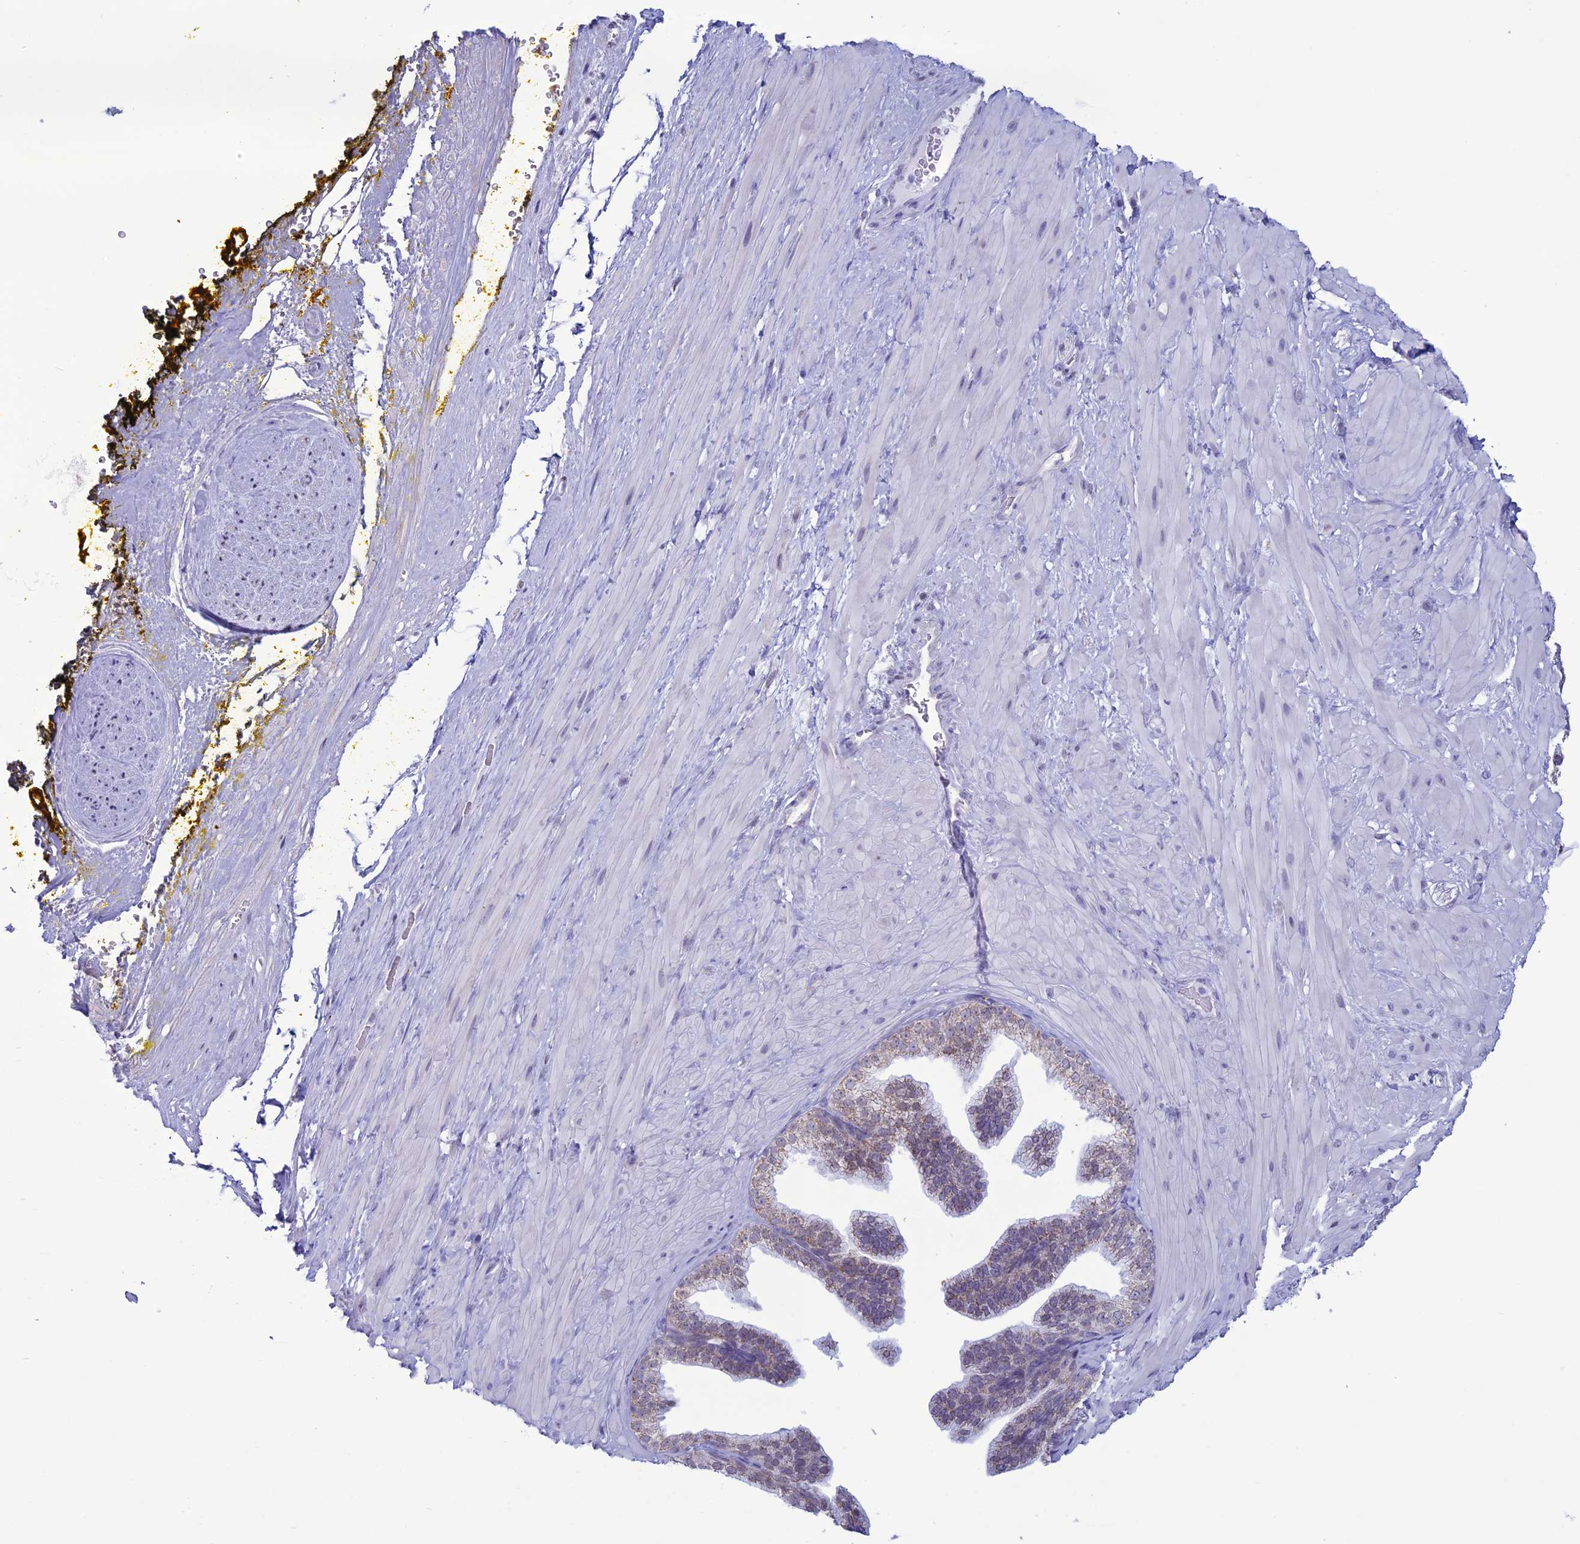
{"staining": {"intensity": "negative", "quantity": "none", "location": "none"}, "tissue": "adipose tissue", "cell_type": "Adipocytes", "image_type": "normal", "snomed": [{"axis": "morphology", "description": "Normal tissue, NOS"}, {"axis": "morphology", "description": "Adenocarcinoma, Low grade"}, {"axis": "topography", "description": "Prostate"}, {"axis": "topography", "description": "Peripheral nerve tissue"}], "caption": "DAB (3,3'-diaminobenzidine) immunohistochemical staining of normal adipose tissue reveals no significant expression in adipocytes.", "gene": "CFAP210", "patient": {"sex": "male", "age": 63}}